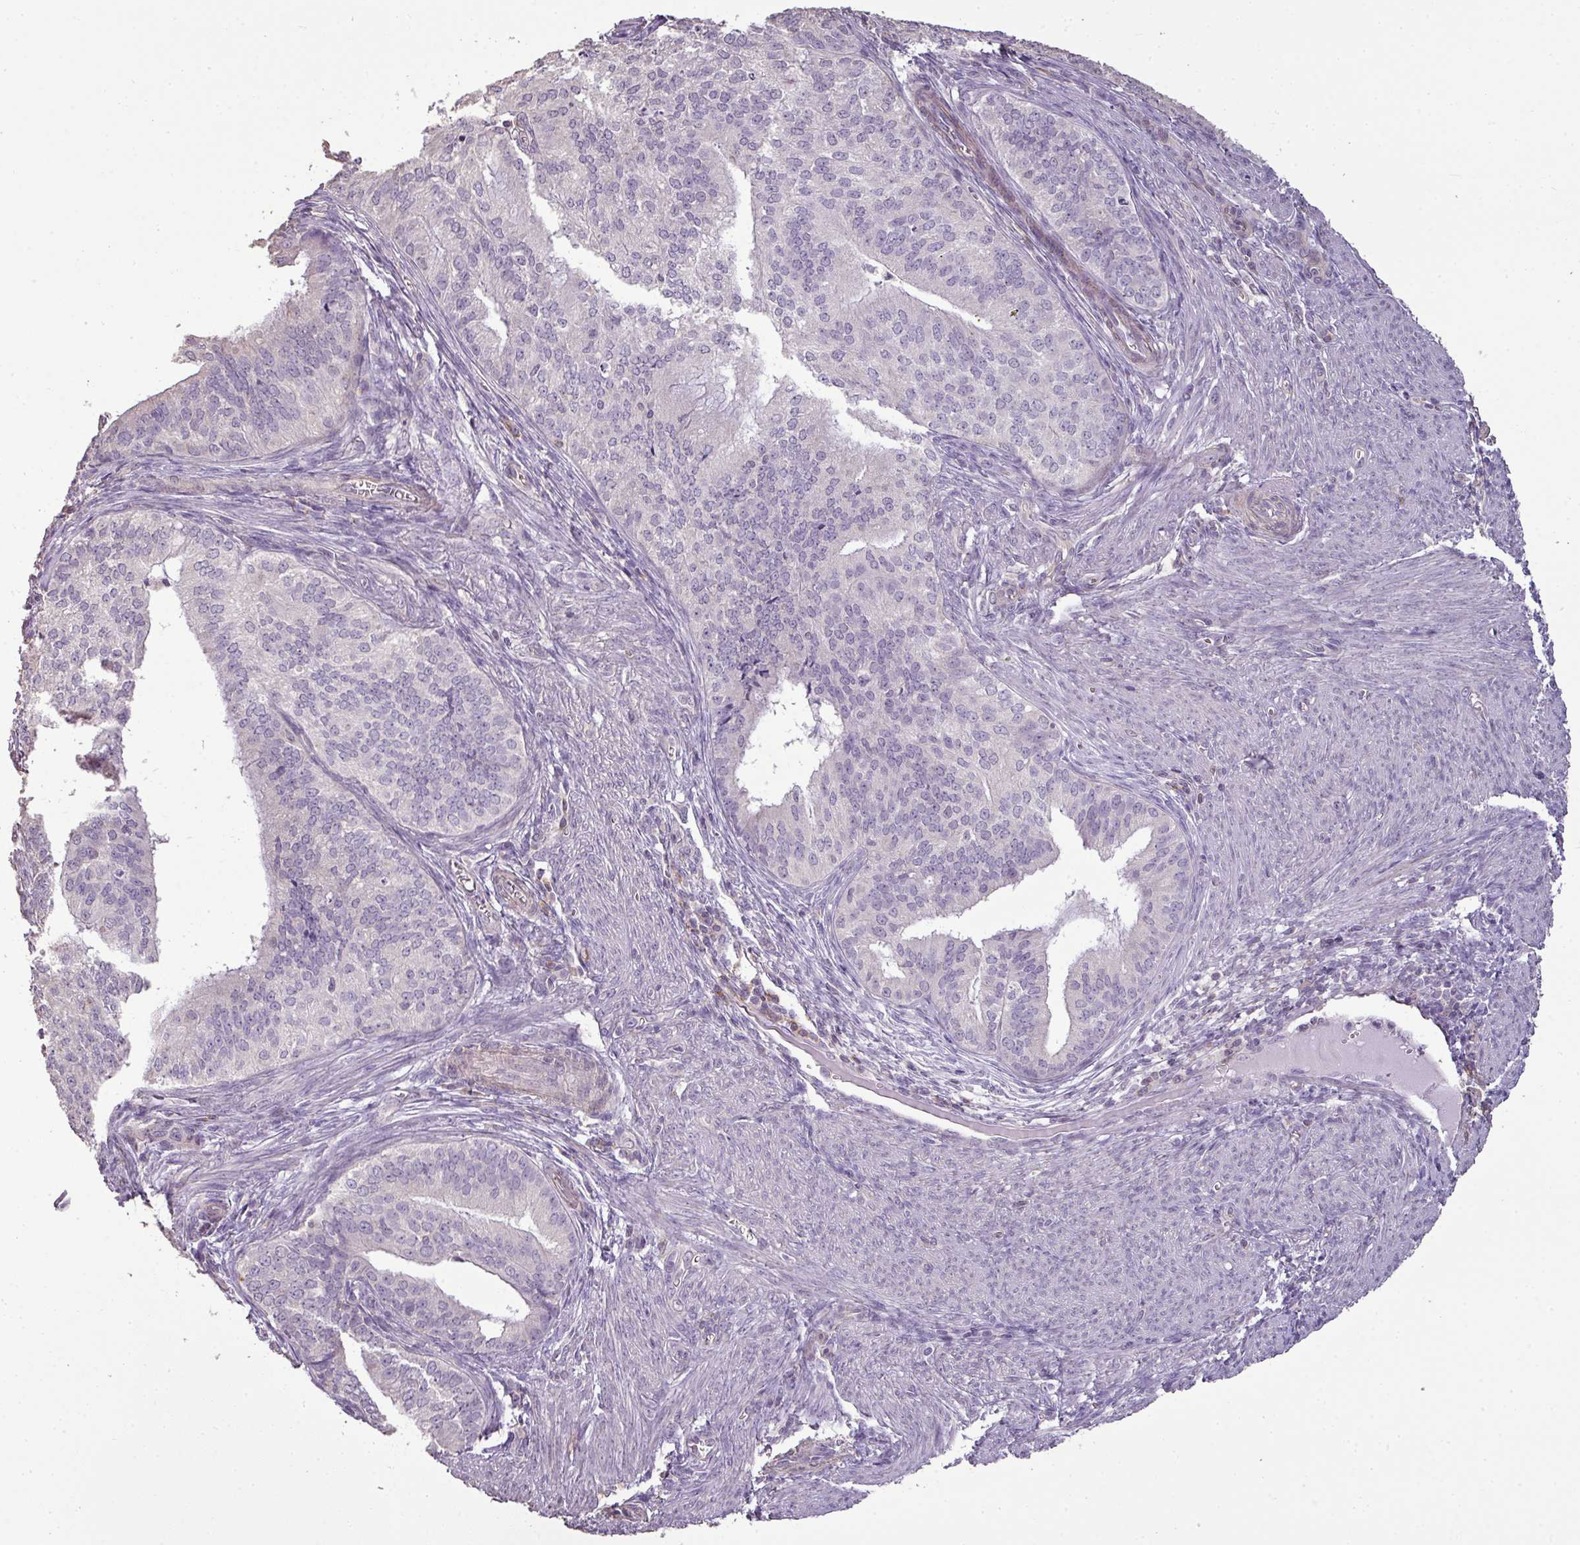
{"staining": {"intensity": "negative", "quantity": "none", "location": "none"}, "tissue": "endometrial cancer", "cell_type": "Tumor cells", "image_type": "cancer", "snomed": [{"axis": "morphology", "description": "Adenocarcinoma, NOS"}, {"axis": "topography", "description": "Endometrium"}], "caption": "Immunohistochemical staining of human endometrial cancer displays no significant staining in tumor cells.", "gene": "LY9", "patient": {"sex": "female", "age": 50}}